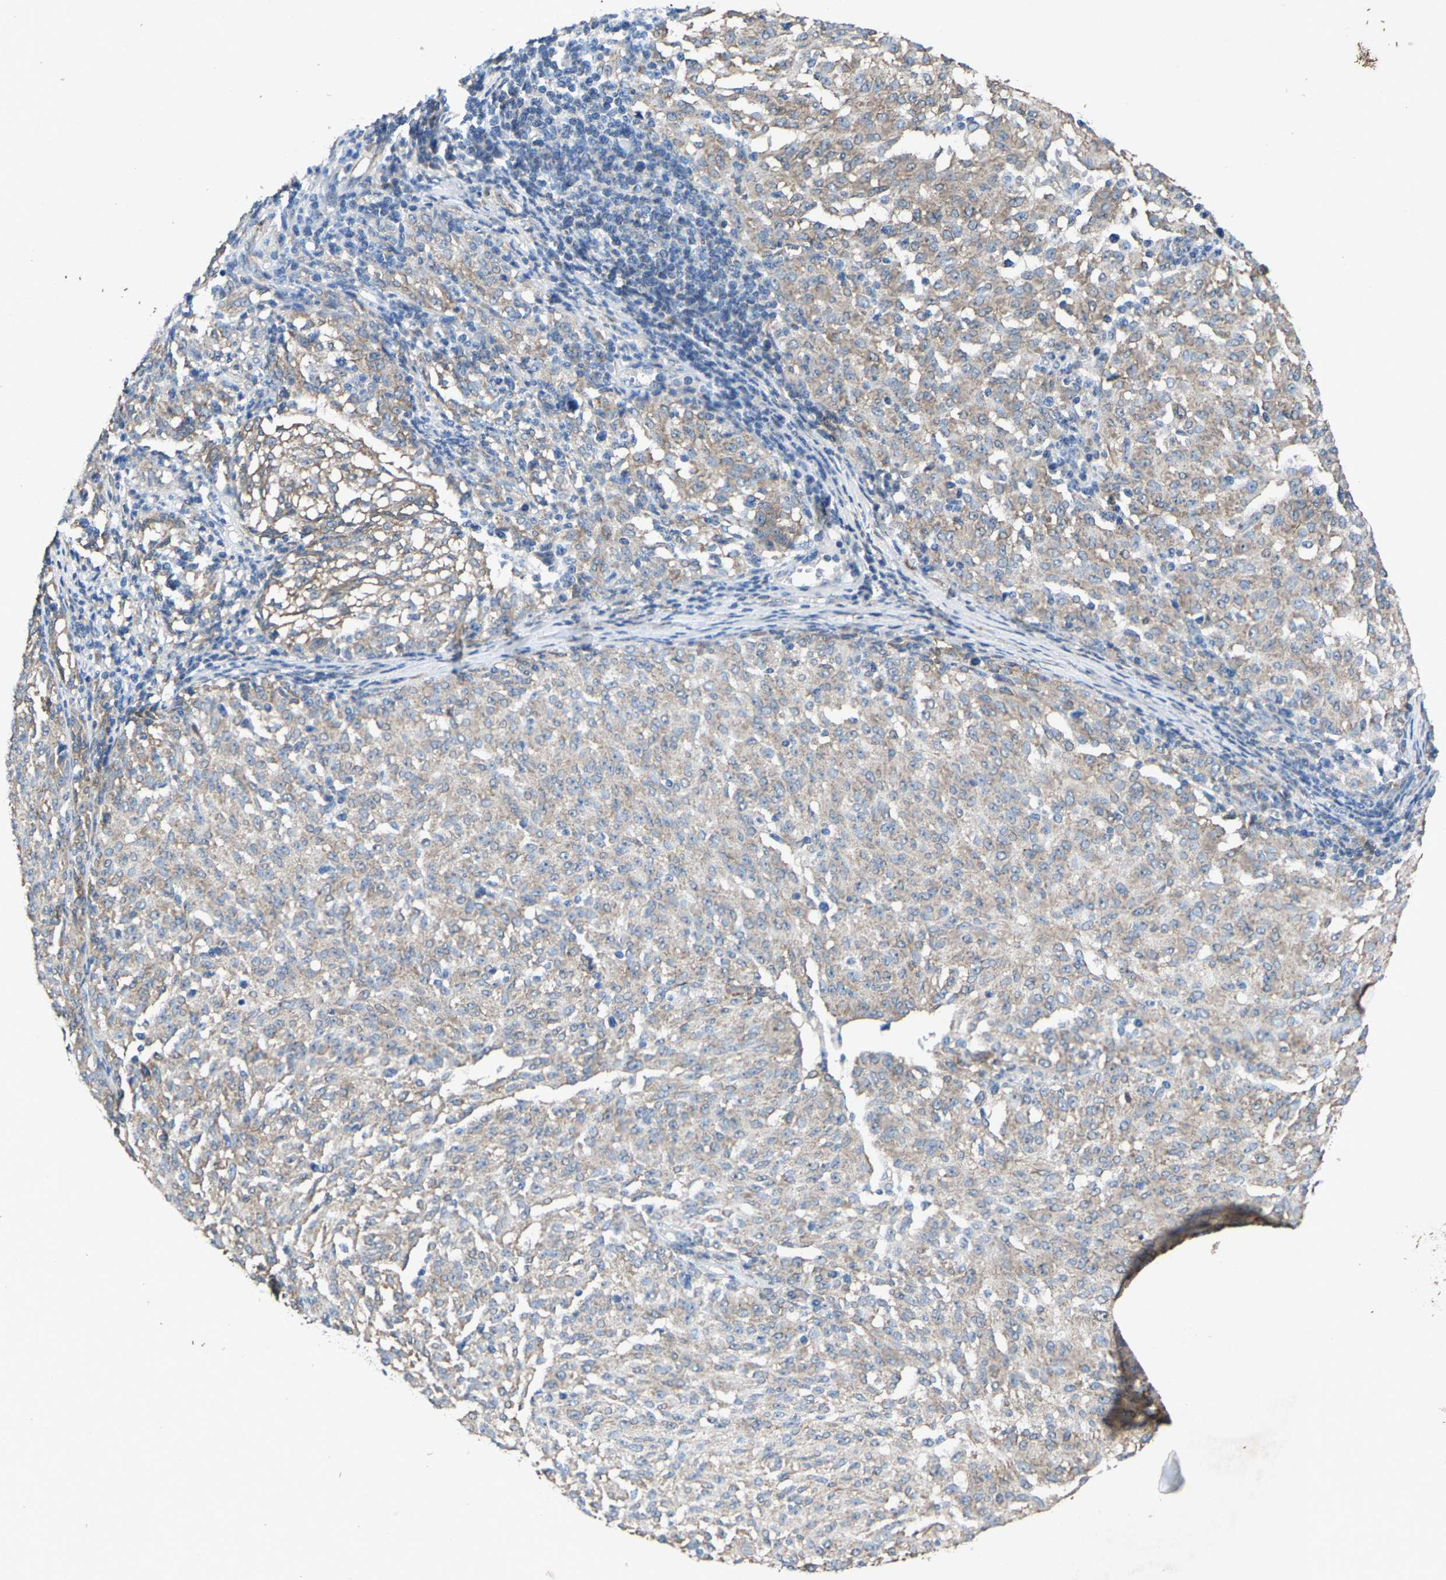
{"staining": {"intensity": "moderate", "quantity": "25%-75%", "location": "cytoplasmic/membranous"}, "tissue": "melanoma", "cell_type": "Tumor cells", "image_type": "cancer", "snomed": [{"axis": "morphology", "description": "Malignant melanoma, NOS"}, {"axis": "topography", "description": "Skin"}], "caption": "Moderate cytoplasmic/membranous staining for a protein is appreciated in approximately 25%-75% of tumor cells of melanoma using immunohistochemistry.", "gene": "PDP1", "patient": {"sex": "female", "age": 72}}